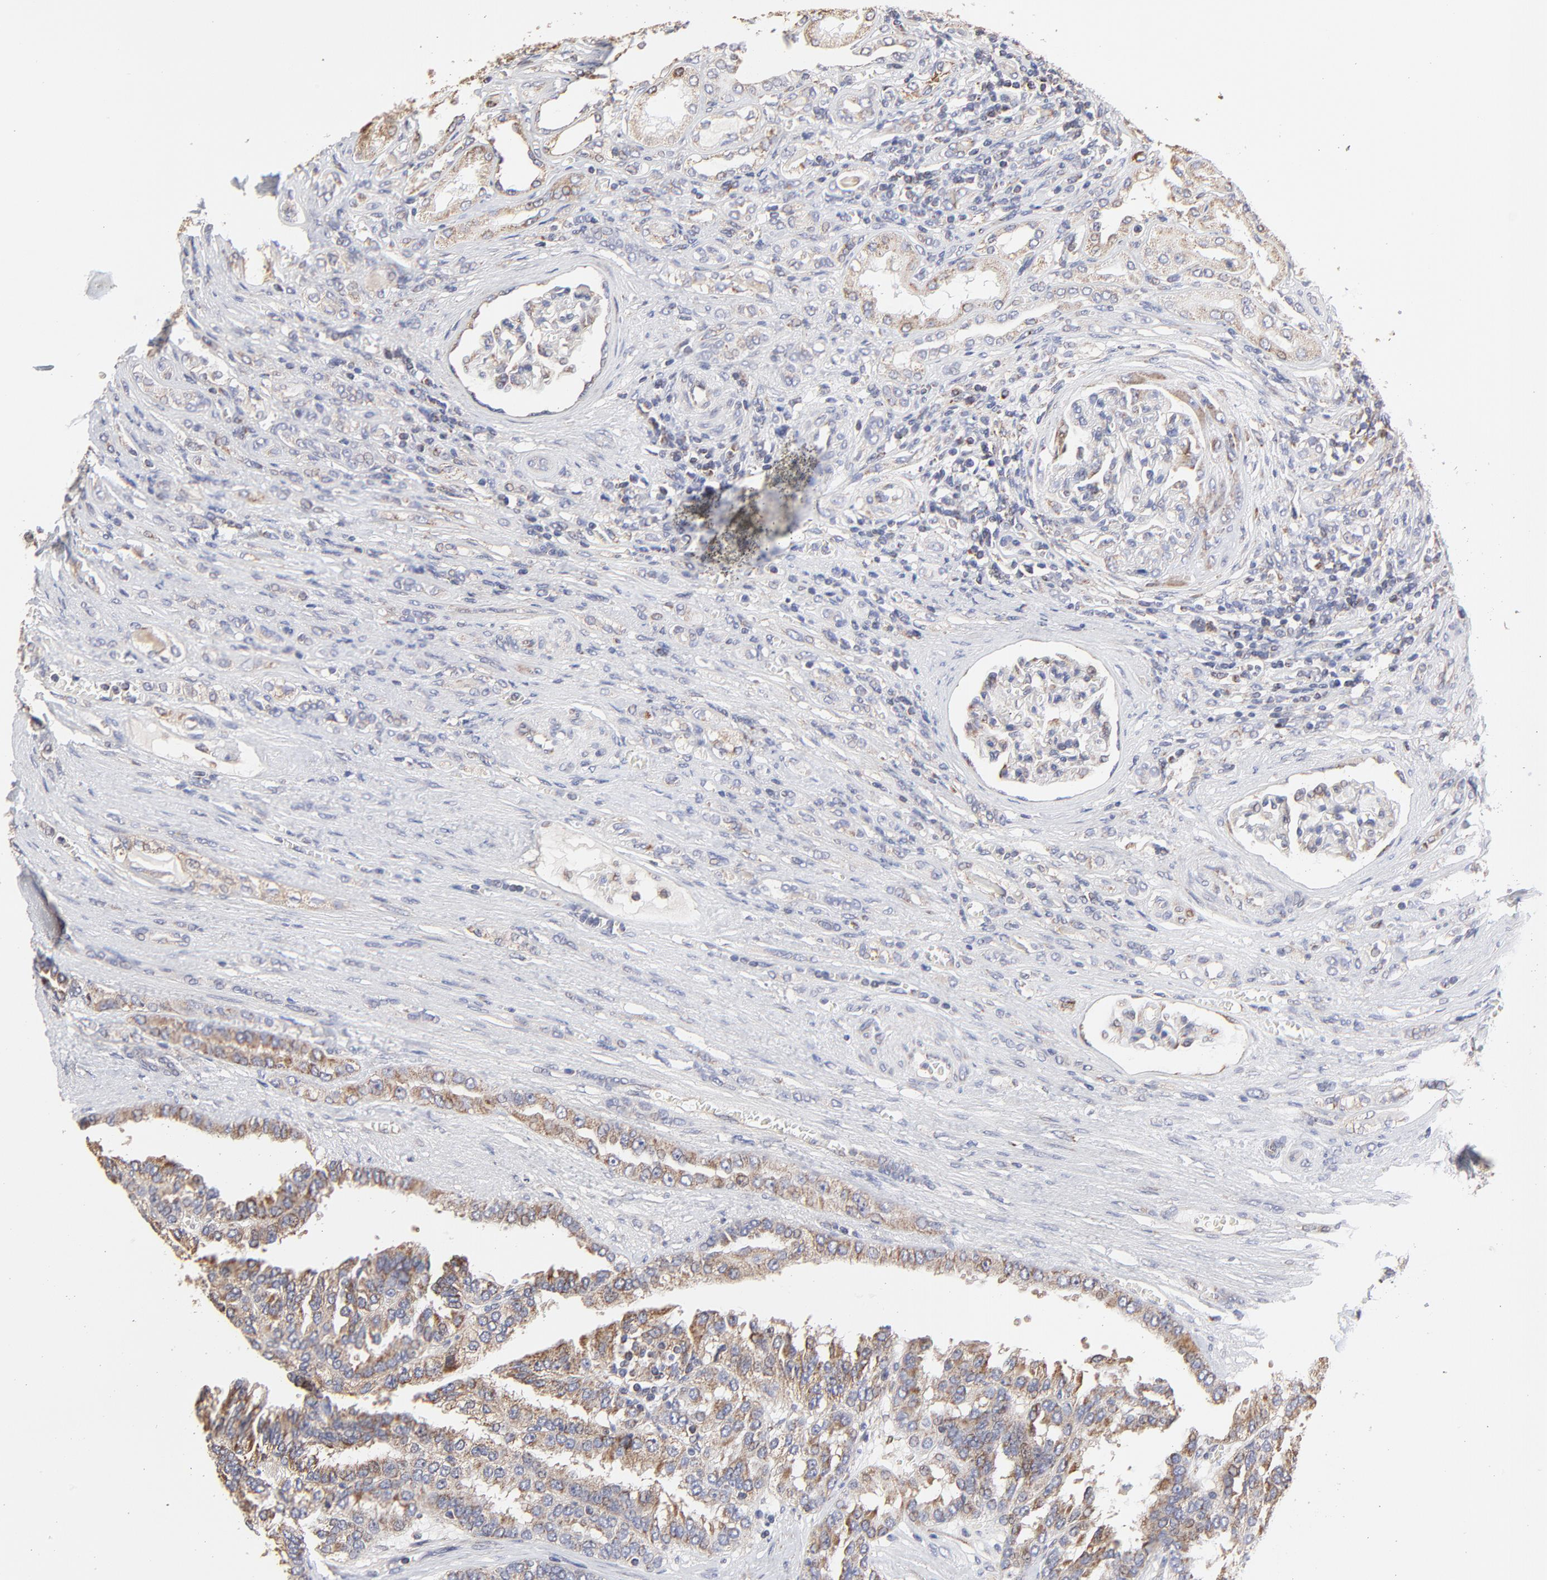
{"staining": {"intensity": "moderate", "quantity": ">75%", "location": "cytoplasmic/membranous"}, "tissue": "renal cancer", "cell_type": "Tumor cells", "image_type": "cancer", "snomed": [{"axis": "morphology", "description": "Adenocarcinoma, NOS"}, {"axis": "topography", "description": "Kidney"}], "caption": "There is medium levels of moderate cytoplasmic/membranous staining in tumor cells of renal cancer, as demonstrated by immunohistochemical staining (brown color).", "gene": "ZNF550", "patient": {"sex": "male", "age": 46}}